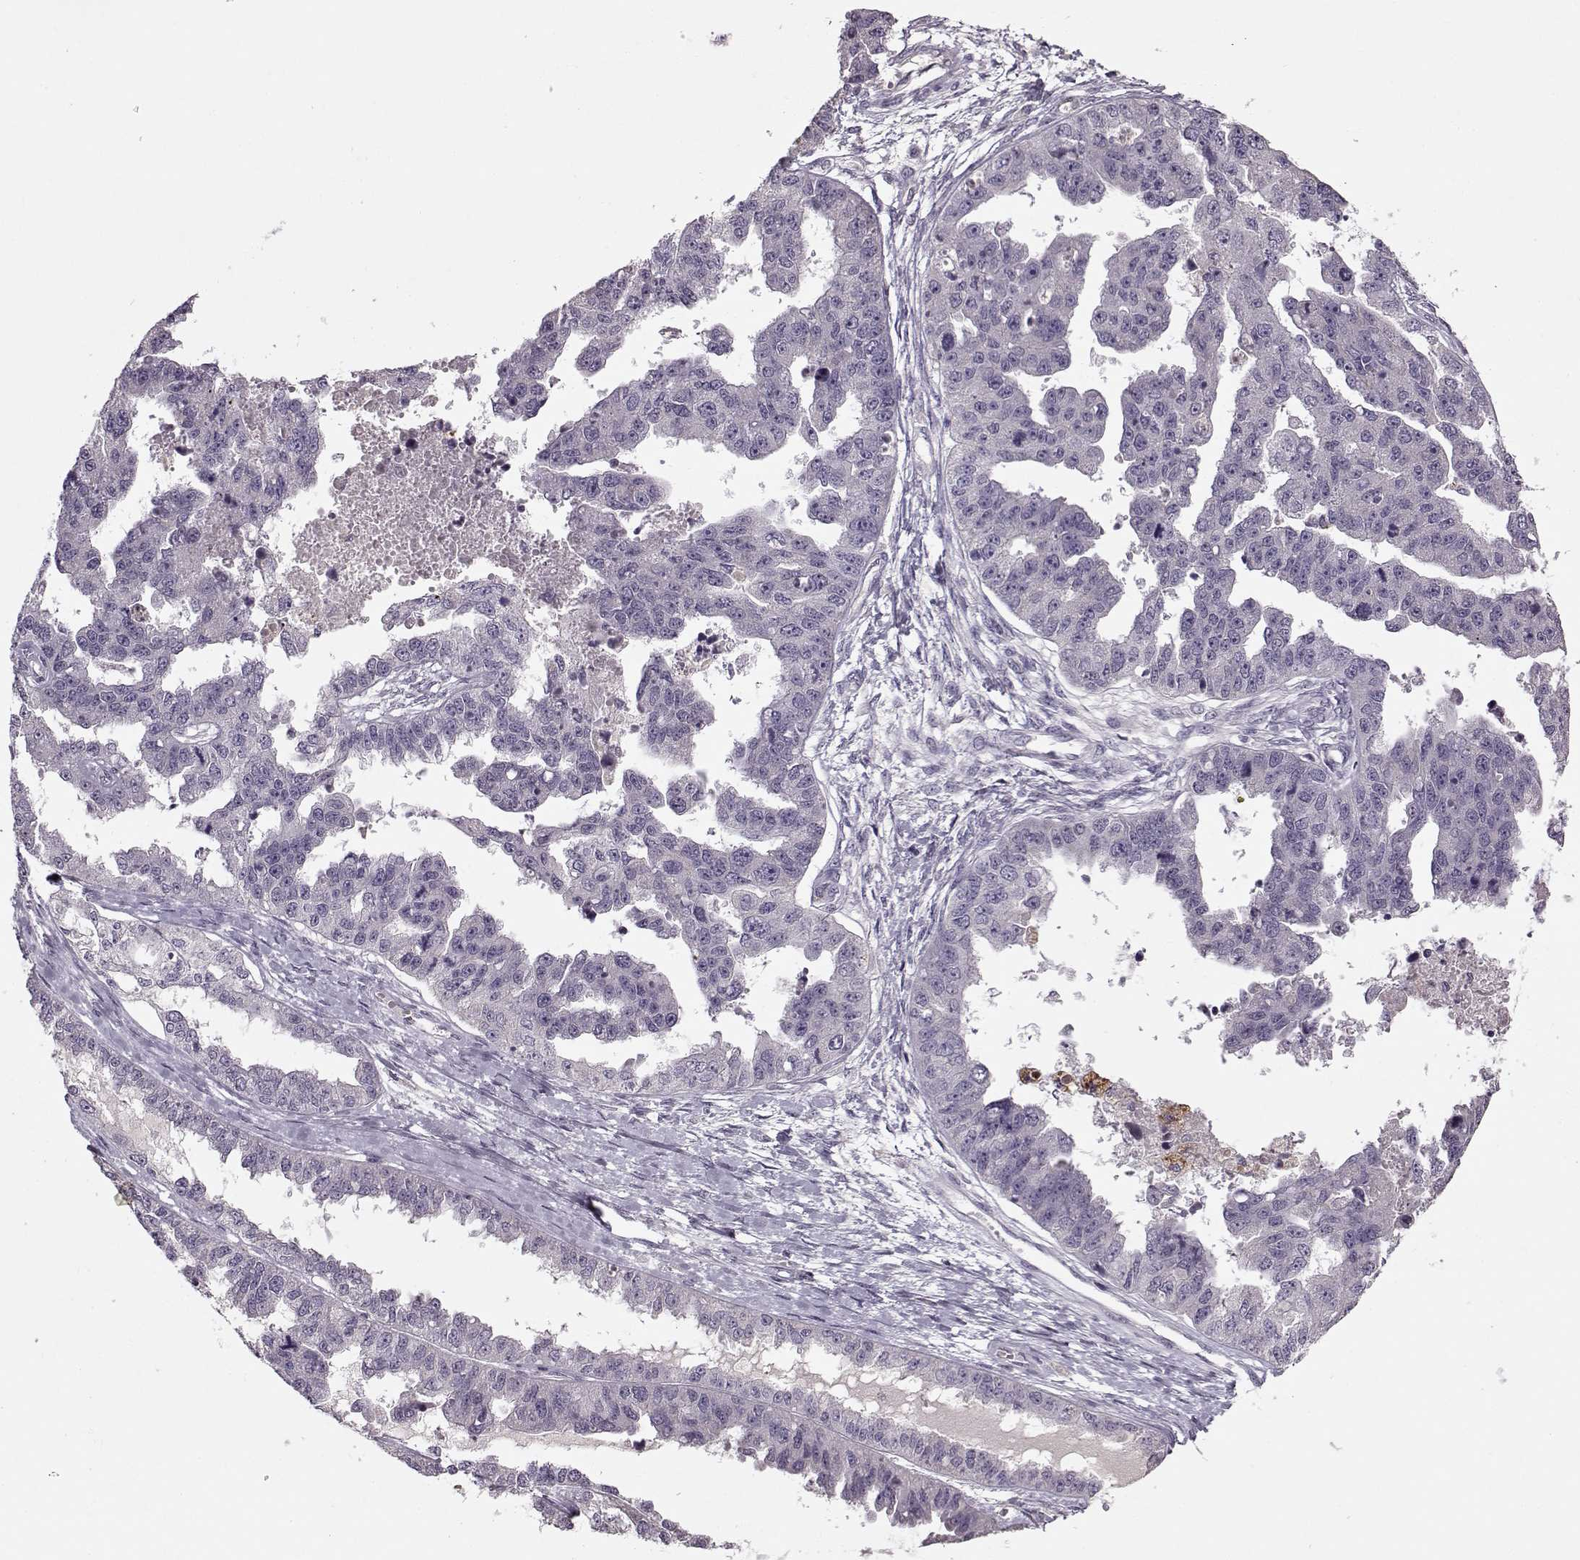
{"staining": {"intensity": "negative", "quantity": "none", "location": "none"}, "tissue": "ovarian cancer", "cell_type": "Tumor cells", "image_type": "cancer", "snomed": [{"axis": "morphology", "description": "Cystadenocarcinoma, serous, NOS"}, {"axis": "topography", "description": "Ovary"}], "caption": "Ovarian cancer was stained to show a protein in brown. There is no significant staining in tumor cells. (DAB immunohistochemistry (IHC) with hematoxylin counter stain).", "gene": "ACOT11", "patient": {"sex": "female", "age": 58}}